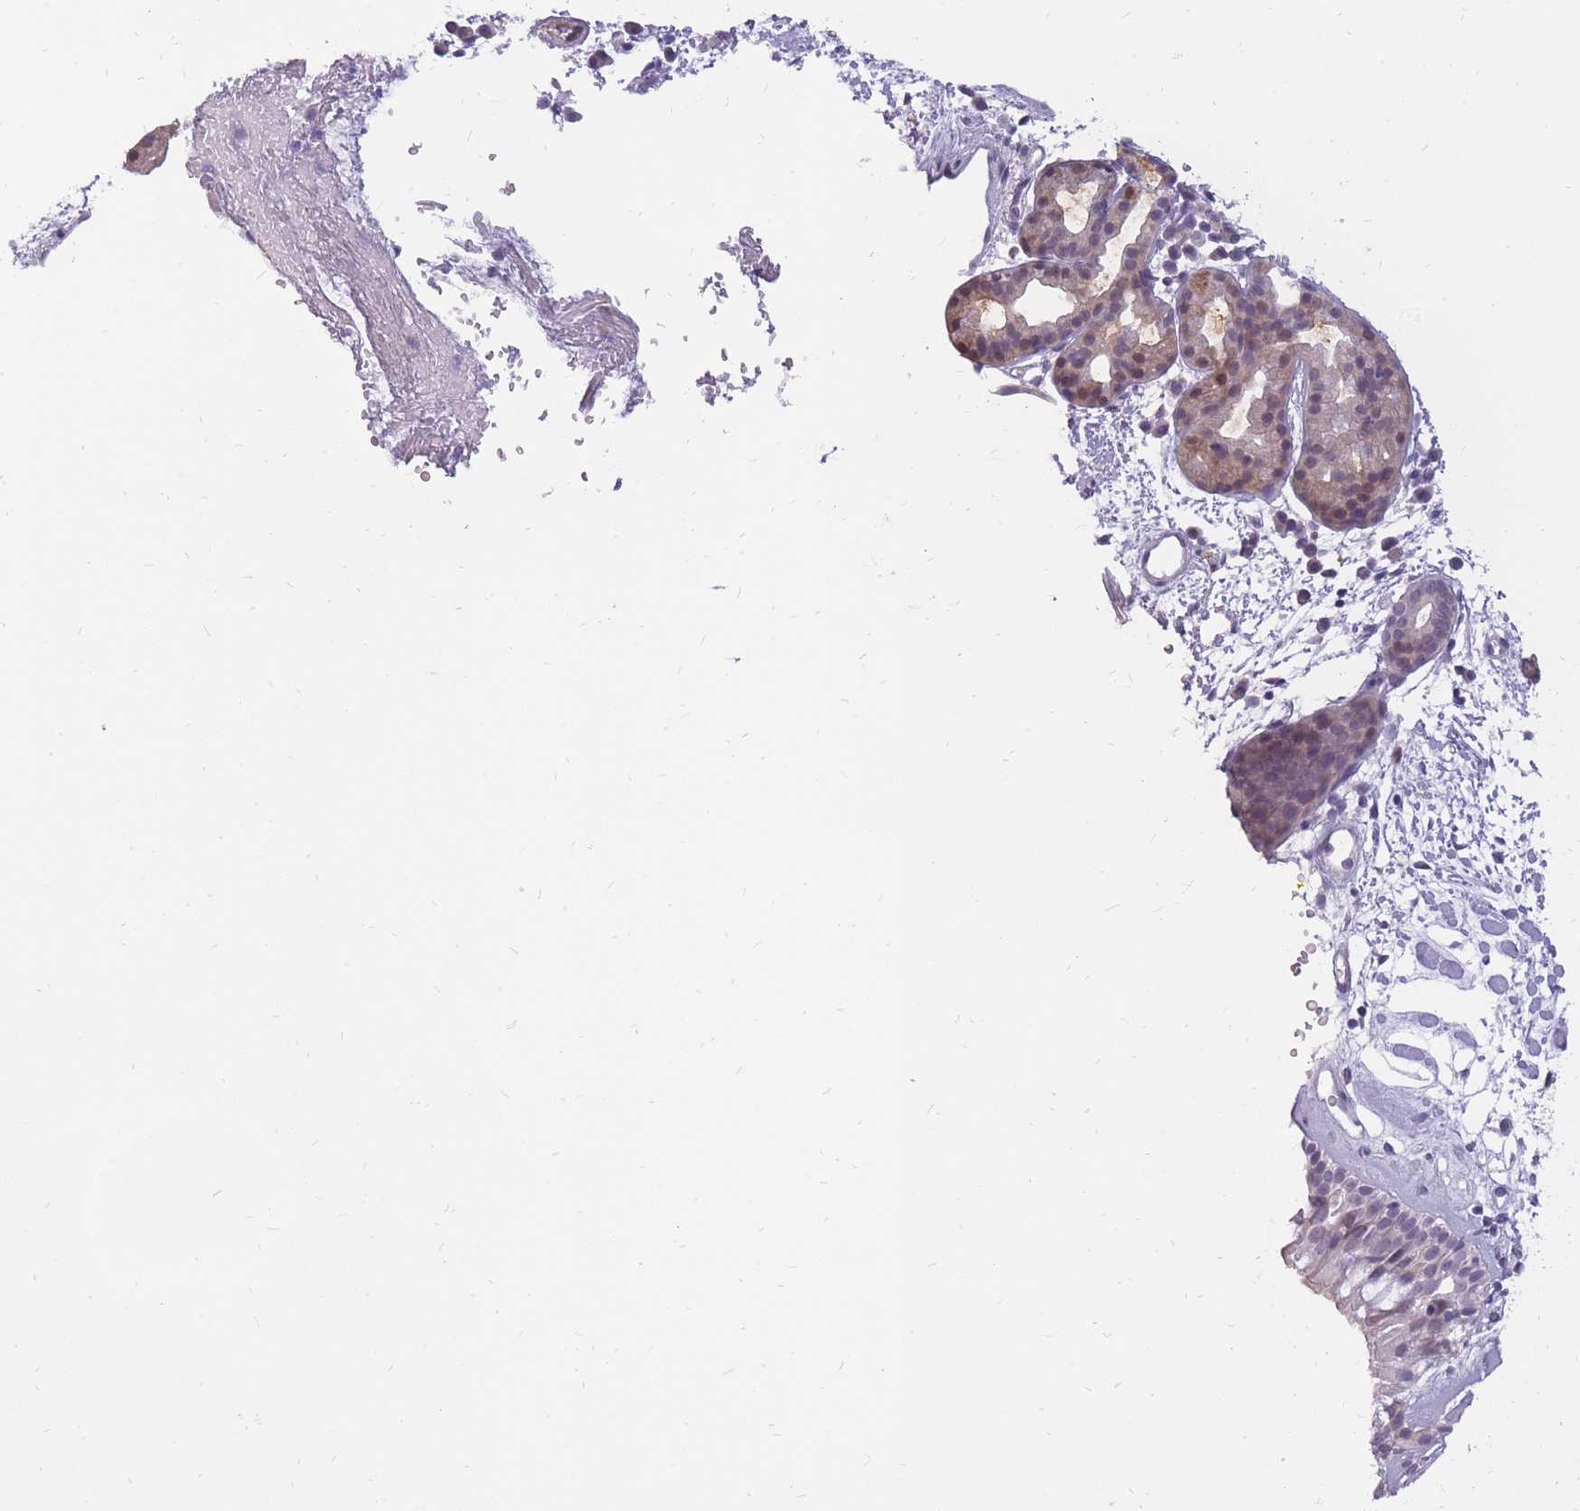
{"staining": {"intensity": "negative", "quantity": "none", "location": "none"}, "tissue": "nasopharynx", "cell_type": "Respiratory epithelial cells", "image_type": "normal", "snomed": [{"axis": "morphology", "description": "Normal tissue, NOS"}, {"axis": "topography", "description": "Nasopharynx"}], "caption": "This is an IHC histopathology image of benign nasopharynx. There is no expression in respiratory epithelial cells.", "gene": "POM121C", "patient": {"sex": "male", "age": 65}}